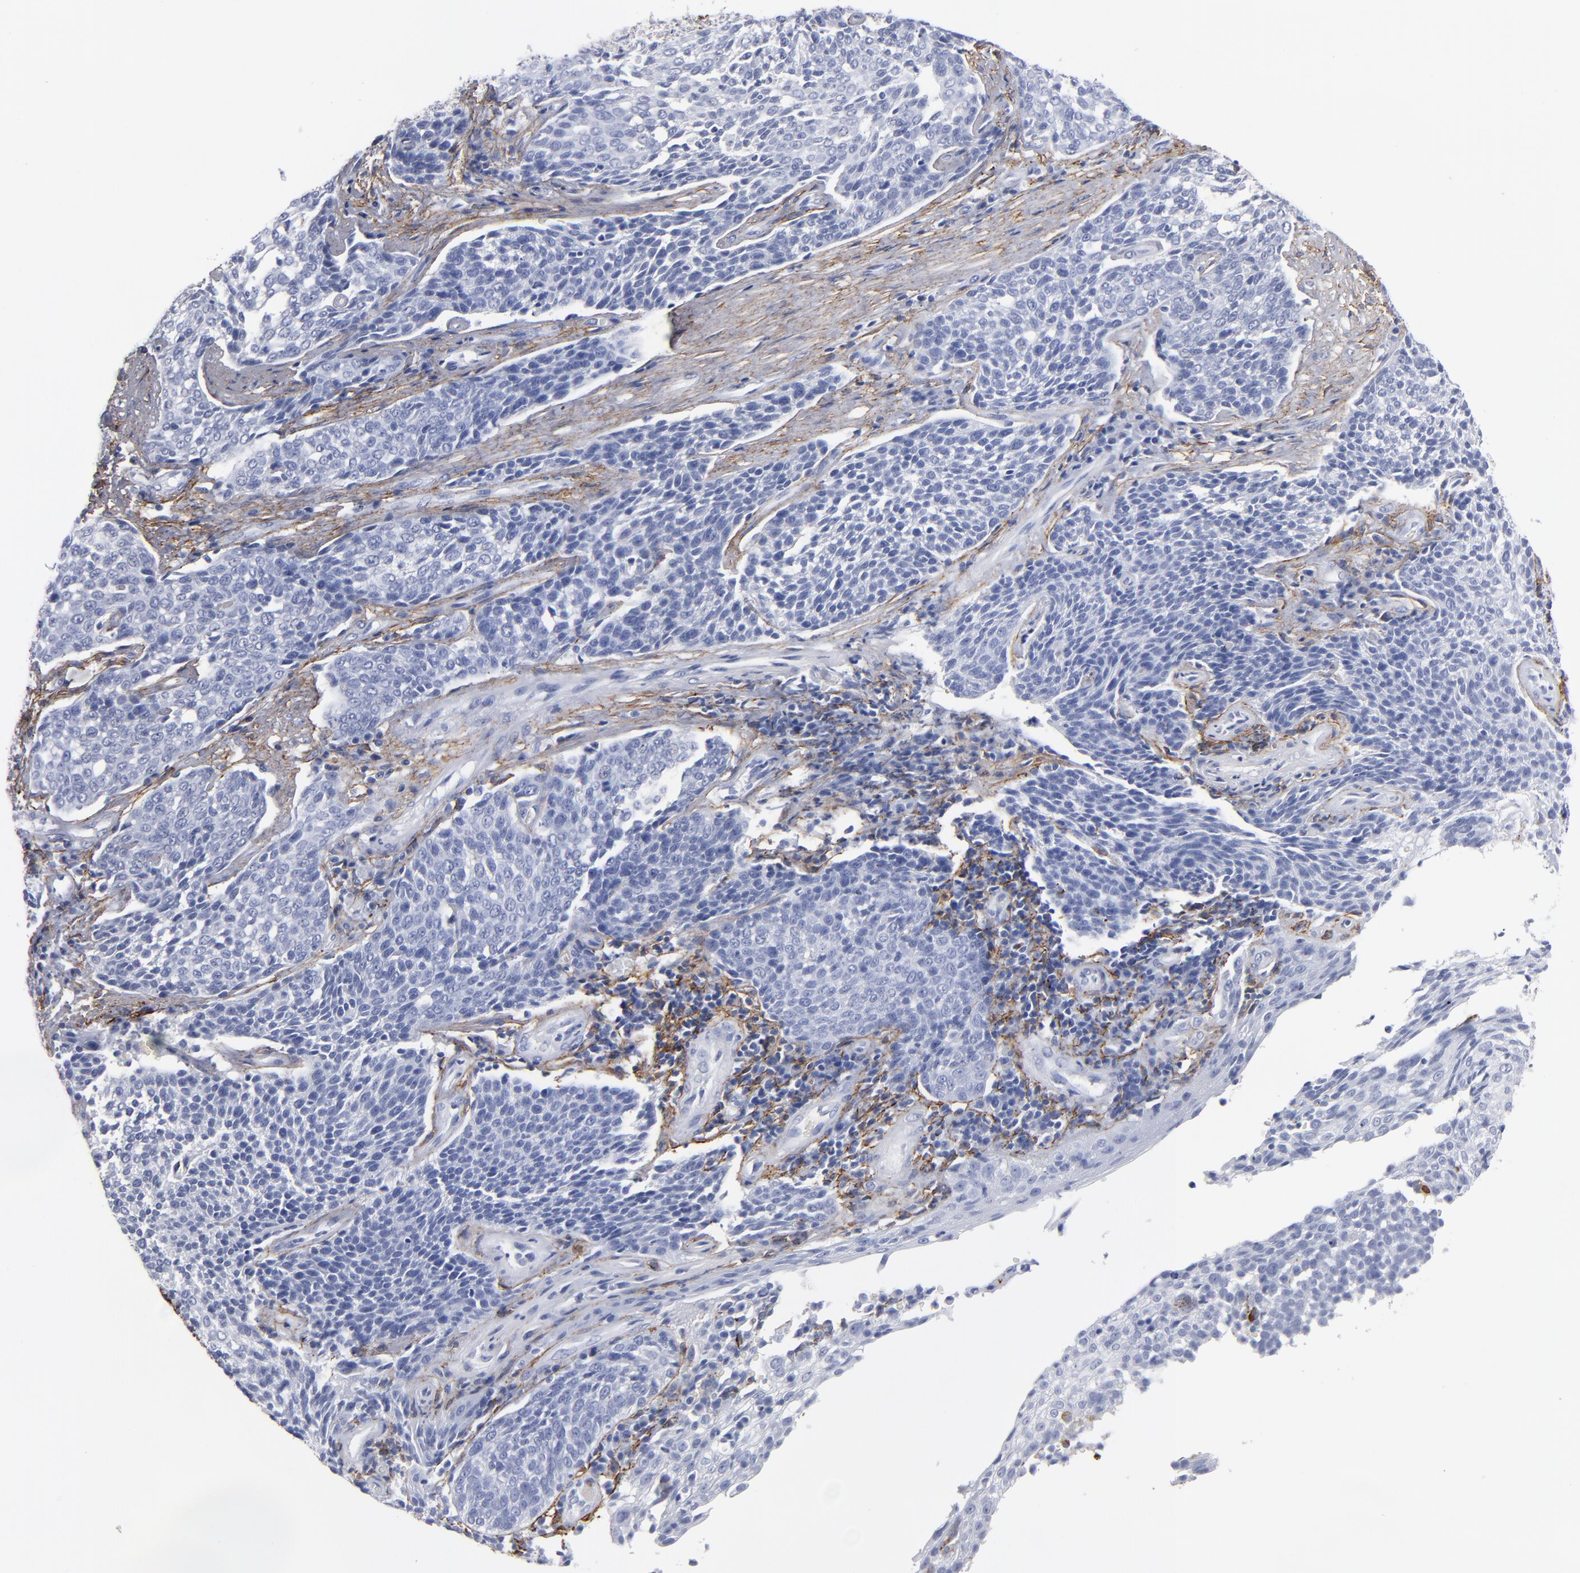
{"staining": {"intensity": "negative", "quantity": "none", "location": "none"}, "tissue": "cervical cancer", "cell_type": "Tumor cells", "image_type": "cancer", "snomed": [{"axis": "morphology", "description": "Squamous cell carcinoma, NOS"}, {"axis": "topography", "description": "Cervix"}], "caption": "An image of cervical cancer stained for a protein displays no brown staining in tumor cells.", "gene": "EMILIN1", "patient": {"sex": "female", "age": 34}}